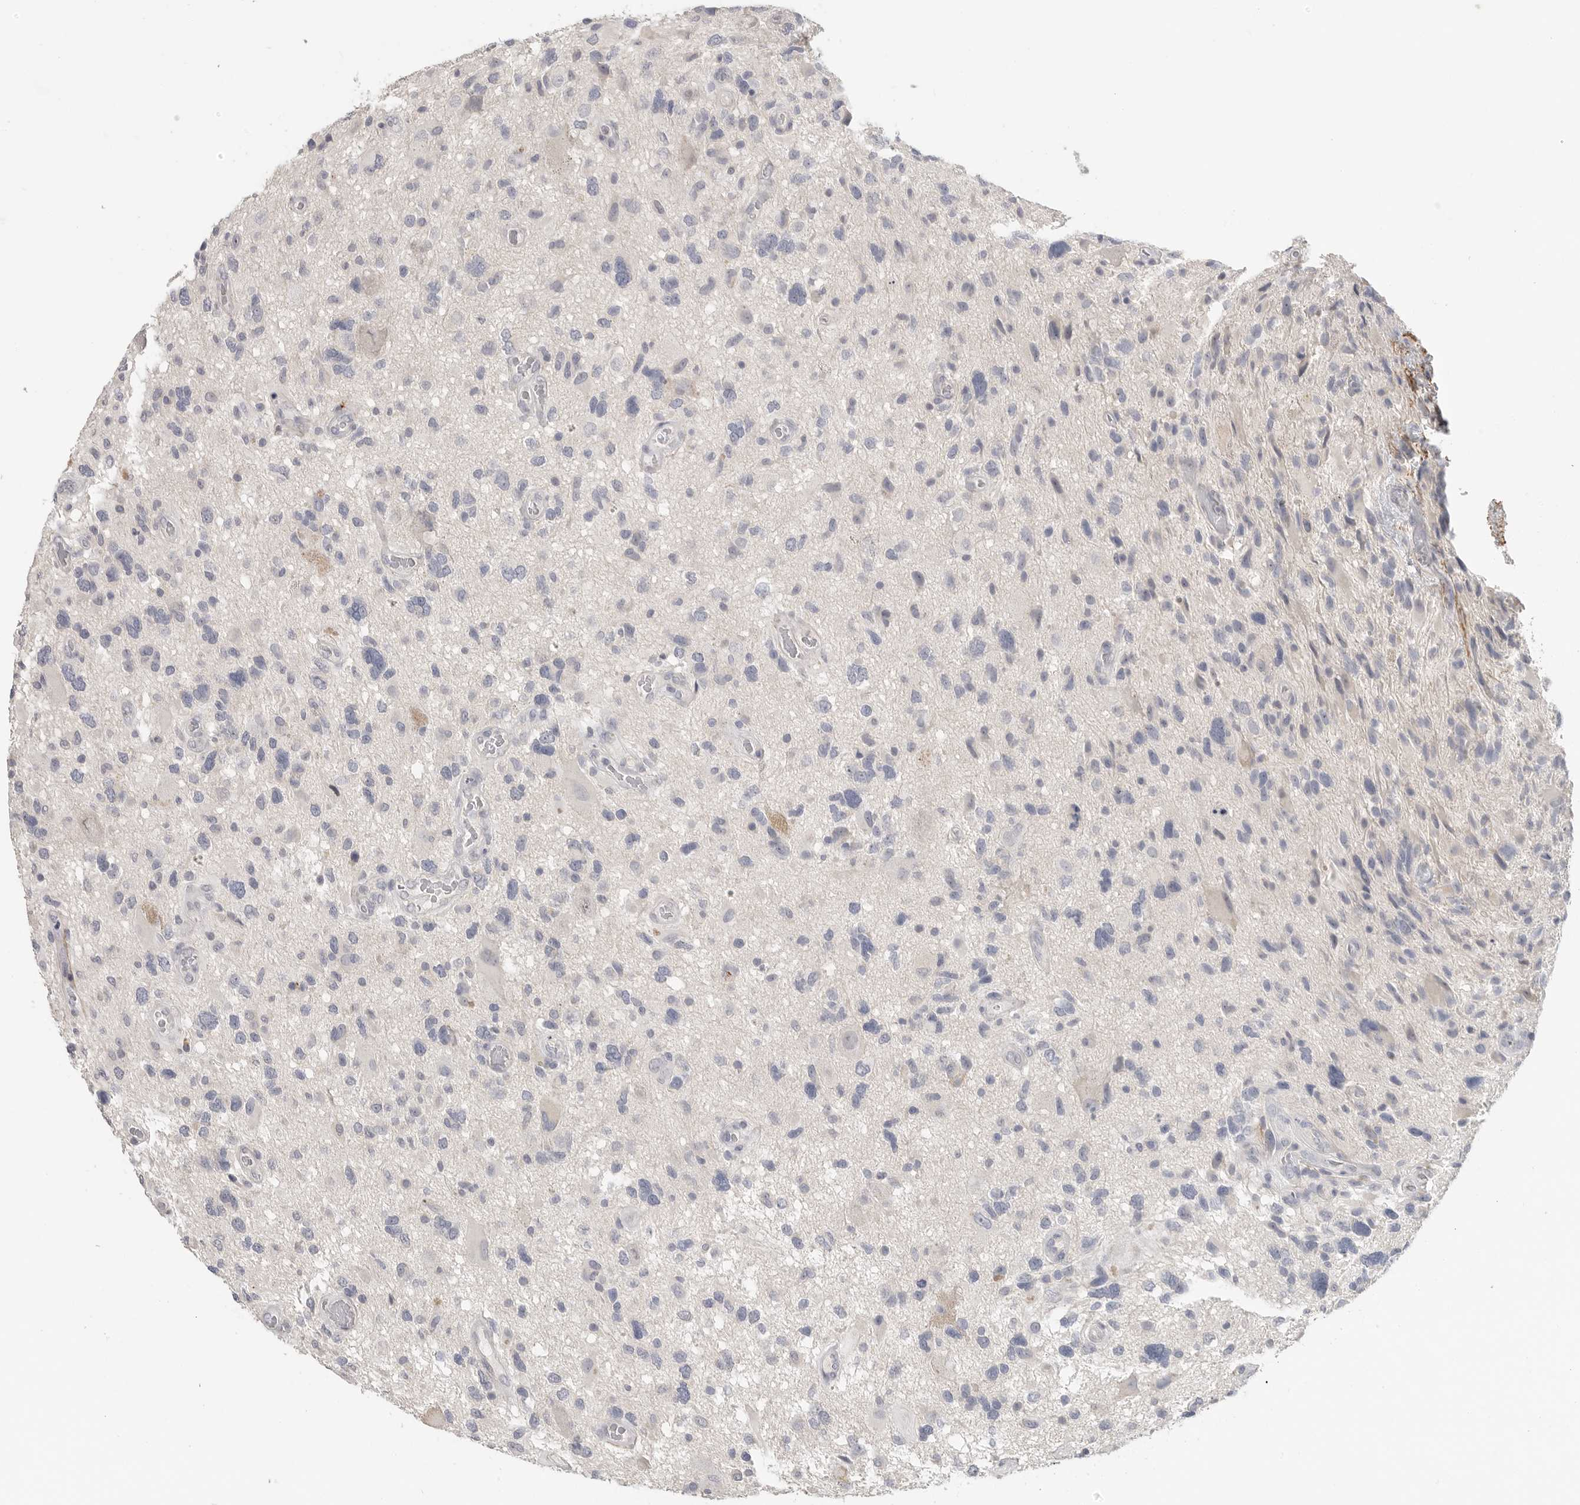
{"staining": {"intensity": "negative", "quantity": "none", "location": "none"}, "tissue": "glioma", "cell_type": "Tumor cells", "image_type": "cancer", "snomed": [{"axis": "morphology", "description": "Glioma, malignant, High grade"}, {"axis": "topography", "description": "Brain"}], "caption": "There is no significant positivity in tumor cells of malignant high-grade glioma.", "gene": "FBN2", "patient": {"sex": "male", "age": 33}}